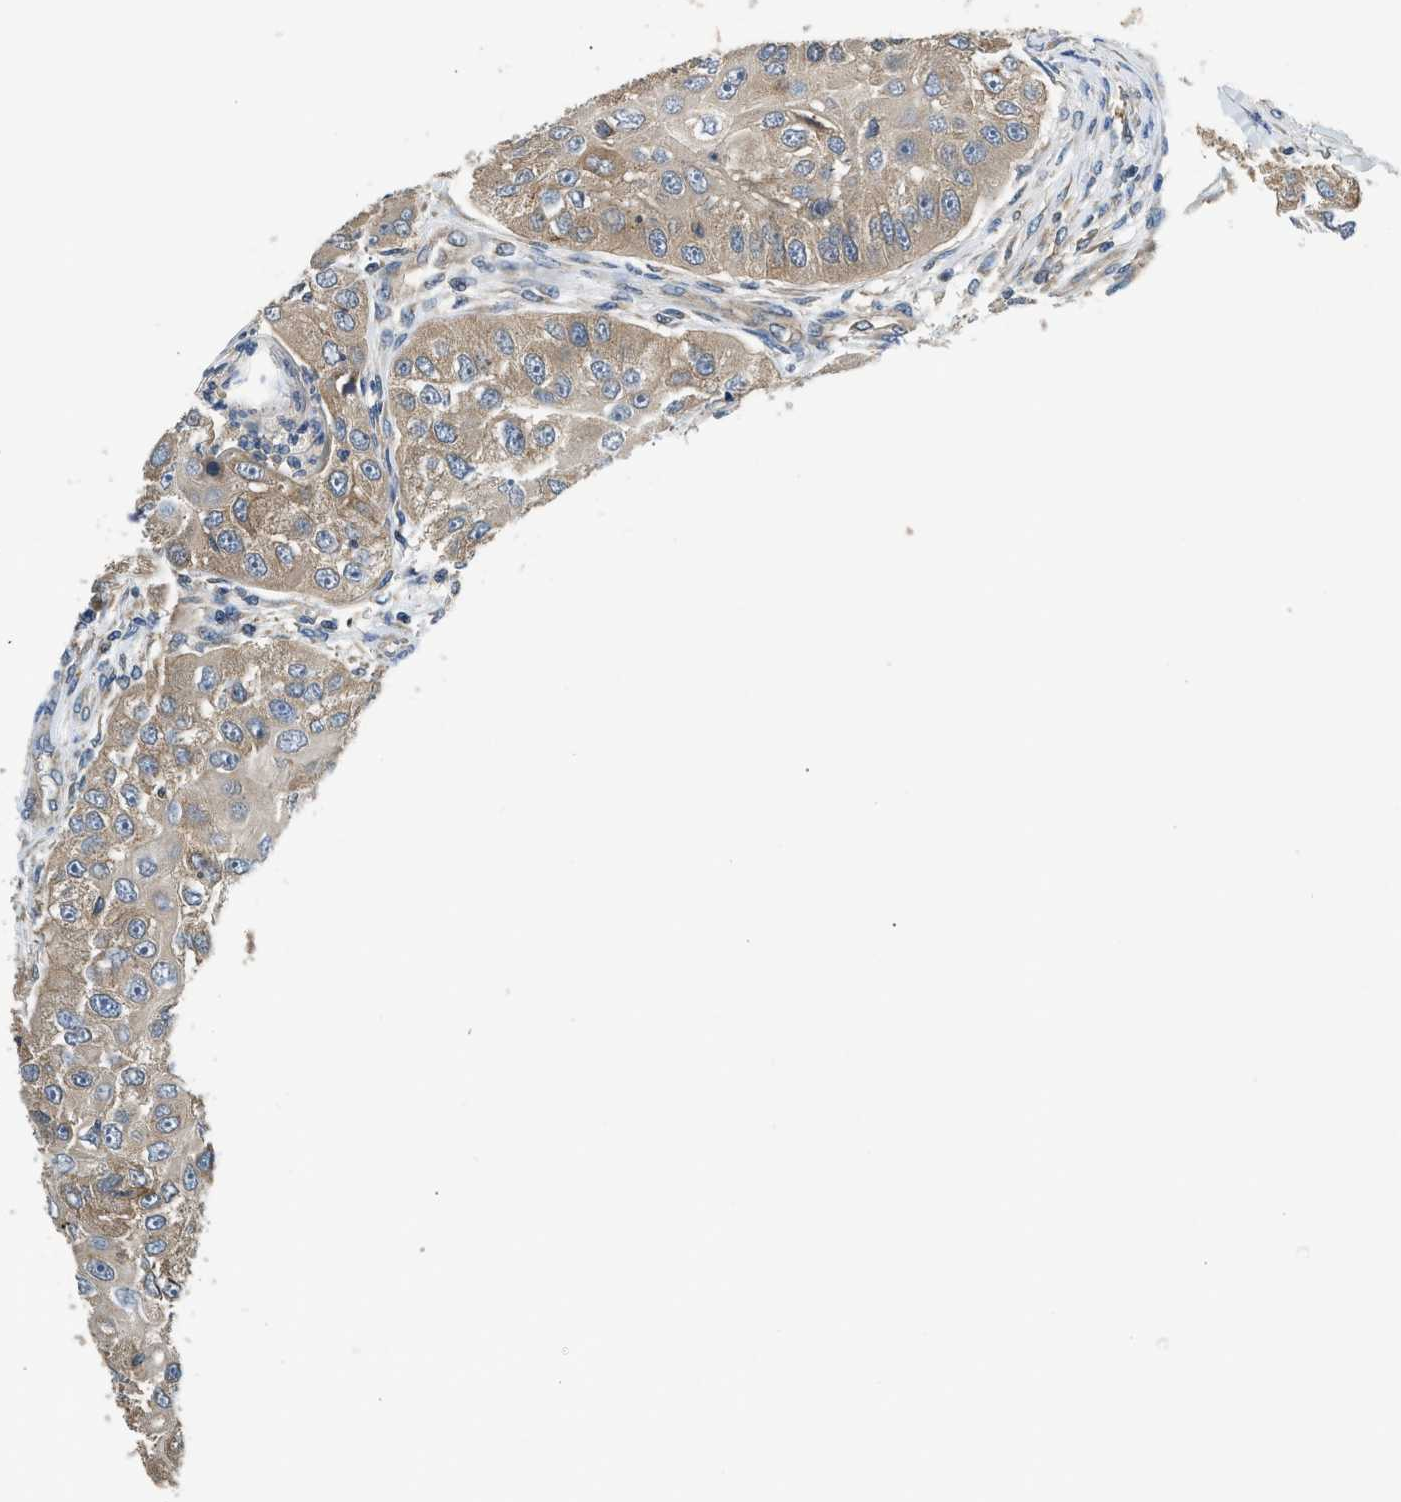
{"staining": {"intensity": "moderate", "quantity": ">75%", "location": "cytoplasmic/membranous"}, "tissue": "head and neck cancer", "cell_type": "Tumor cells", "image_type": "cancer", "snomed": [{"axis": "morphology", "description": "Normal tissue, NOS"}, {"axis": "morphology", "description": "Squamous cell carcinoma, NOS"}, {"axis": "topography", "description": "Skeletal muscle"}, {"axis": "topography", "description": "Head-Neck"}], "caption": "Head and neck squamous cell carcinoma stained with DAB IHC shows medium levels of moderate cytoplasmic/membranous positivity in about >75% of tumor cells.", "gene": "IL3RA", "patient": {"sex": "male", "age": 51}}